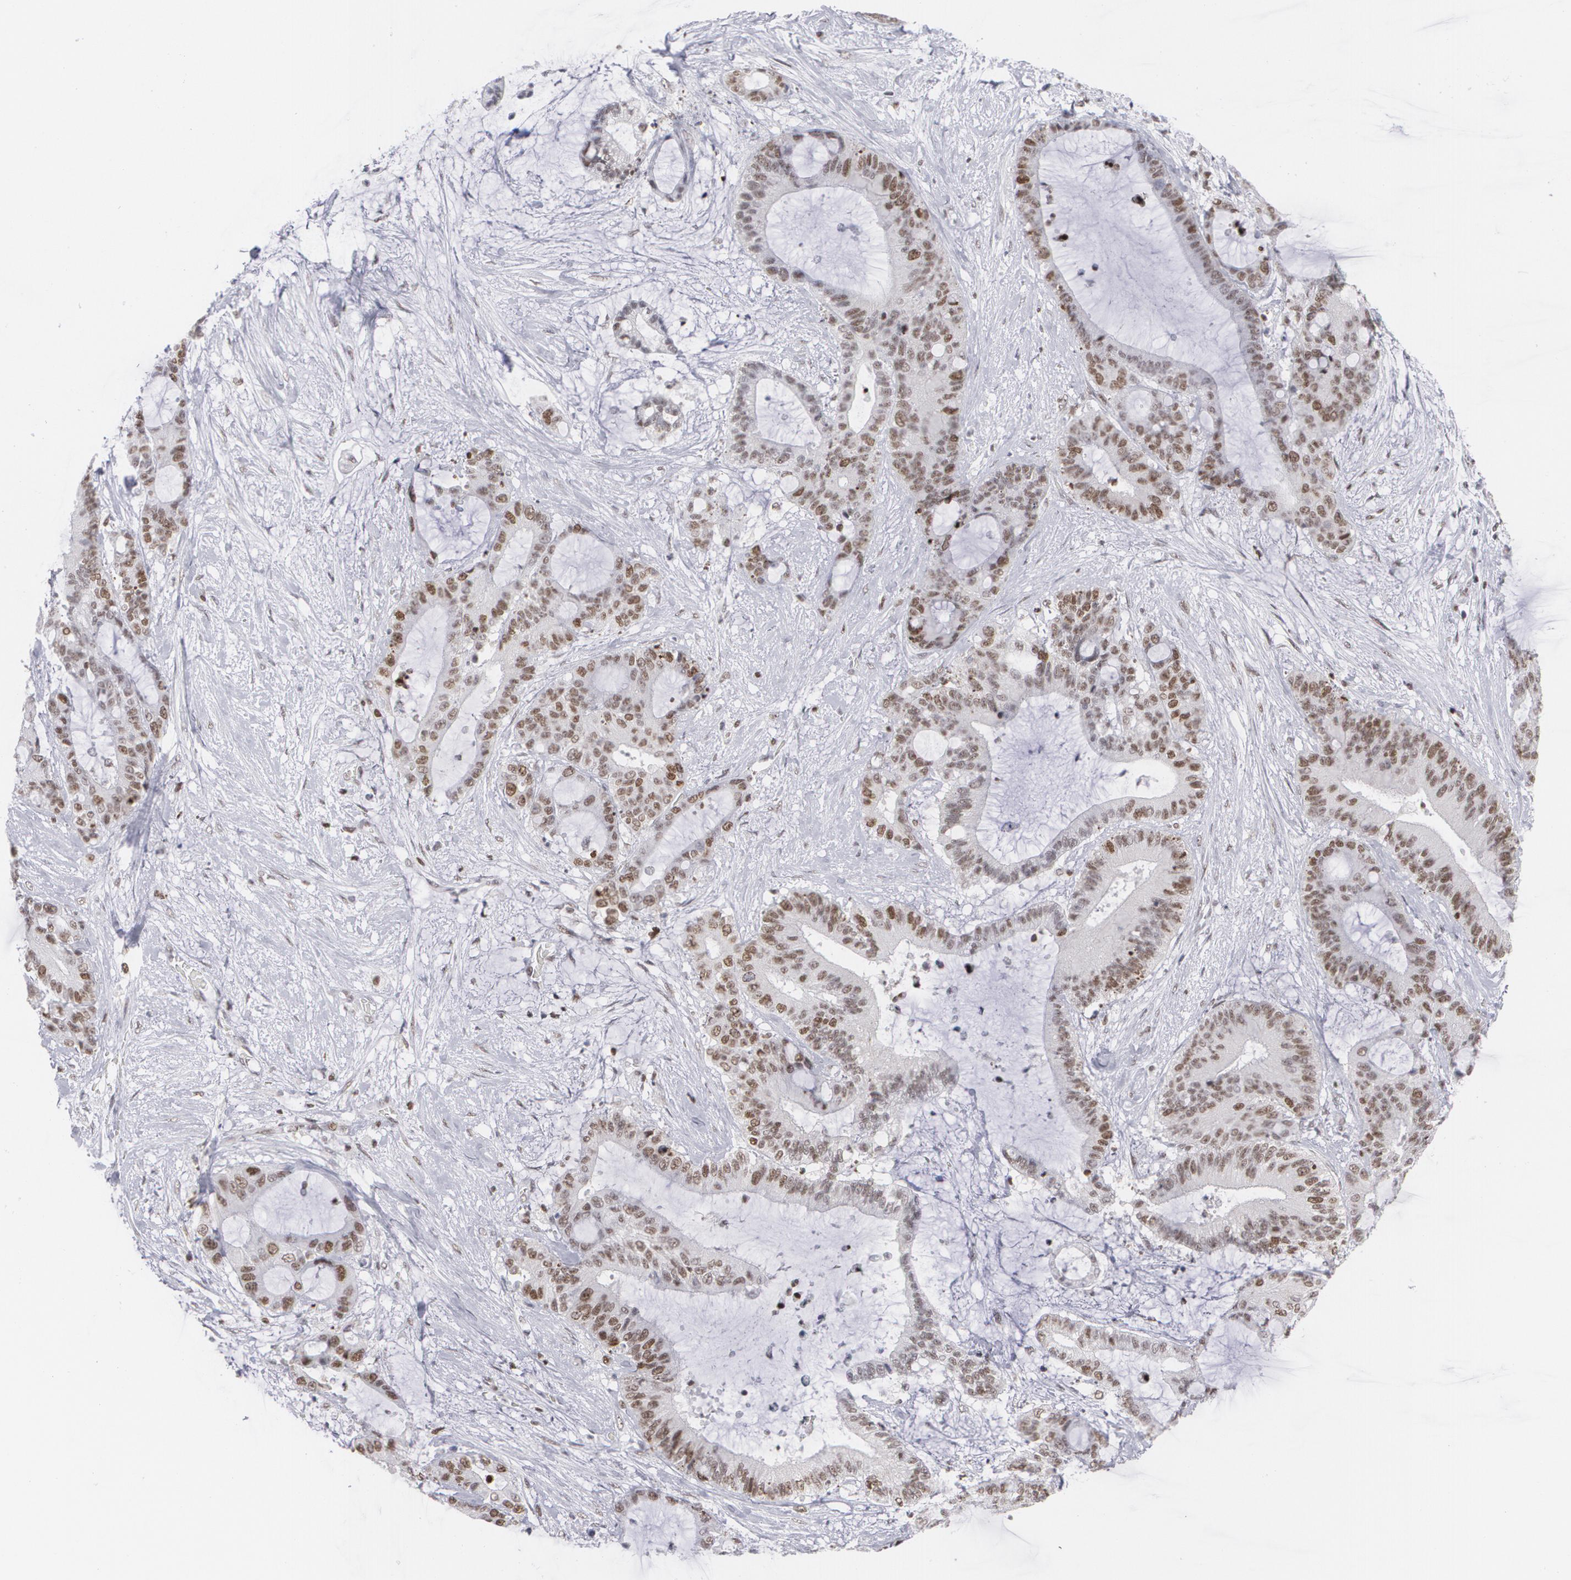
{"staining": {"intensity": "strong", "quantity": ">75%", "location": "nuclear"}, "tissue": "liver cancer", "cell_type": "Tumor cells", "image_type": "cancer", "snomed": [{"axis": "morphology", "description": "Cholangiocarcinoma"}, {"axis": "topography", "description": "Liver"}], "caption": "Cholangiocarcinoma (liver) was stained to show a protein in brown. There is high levels of strong nuclear staining in approximately >75% of tumor cells.", "gene": "MCL1", "patient": {"sex": "female", "age": 73}}